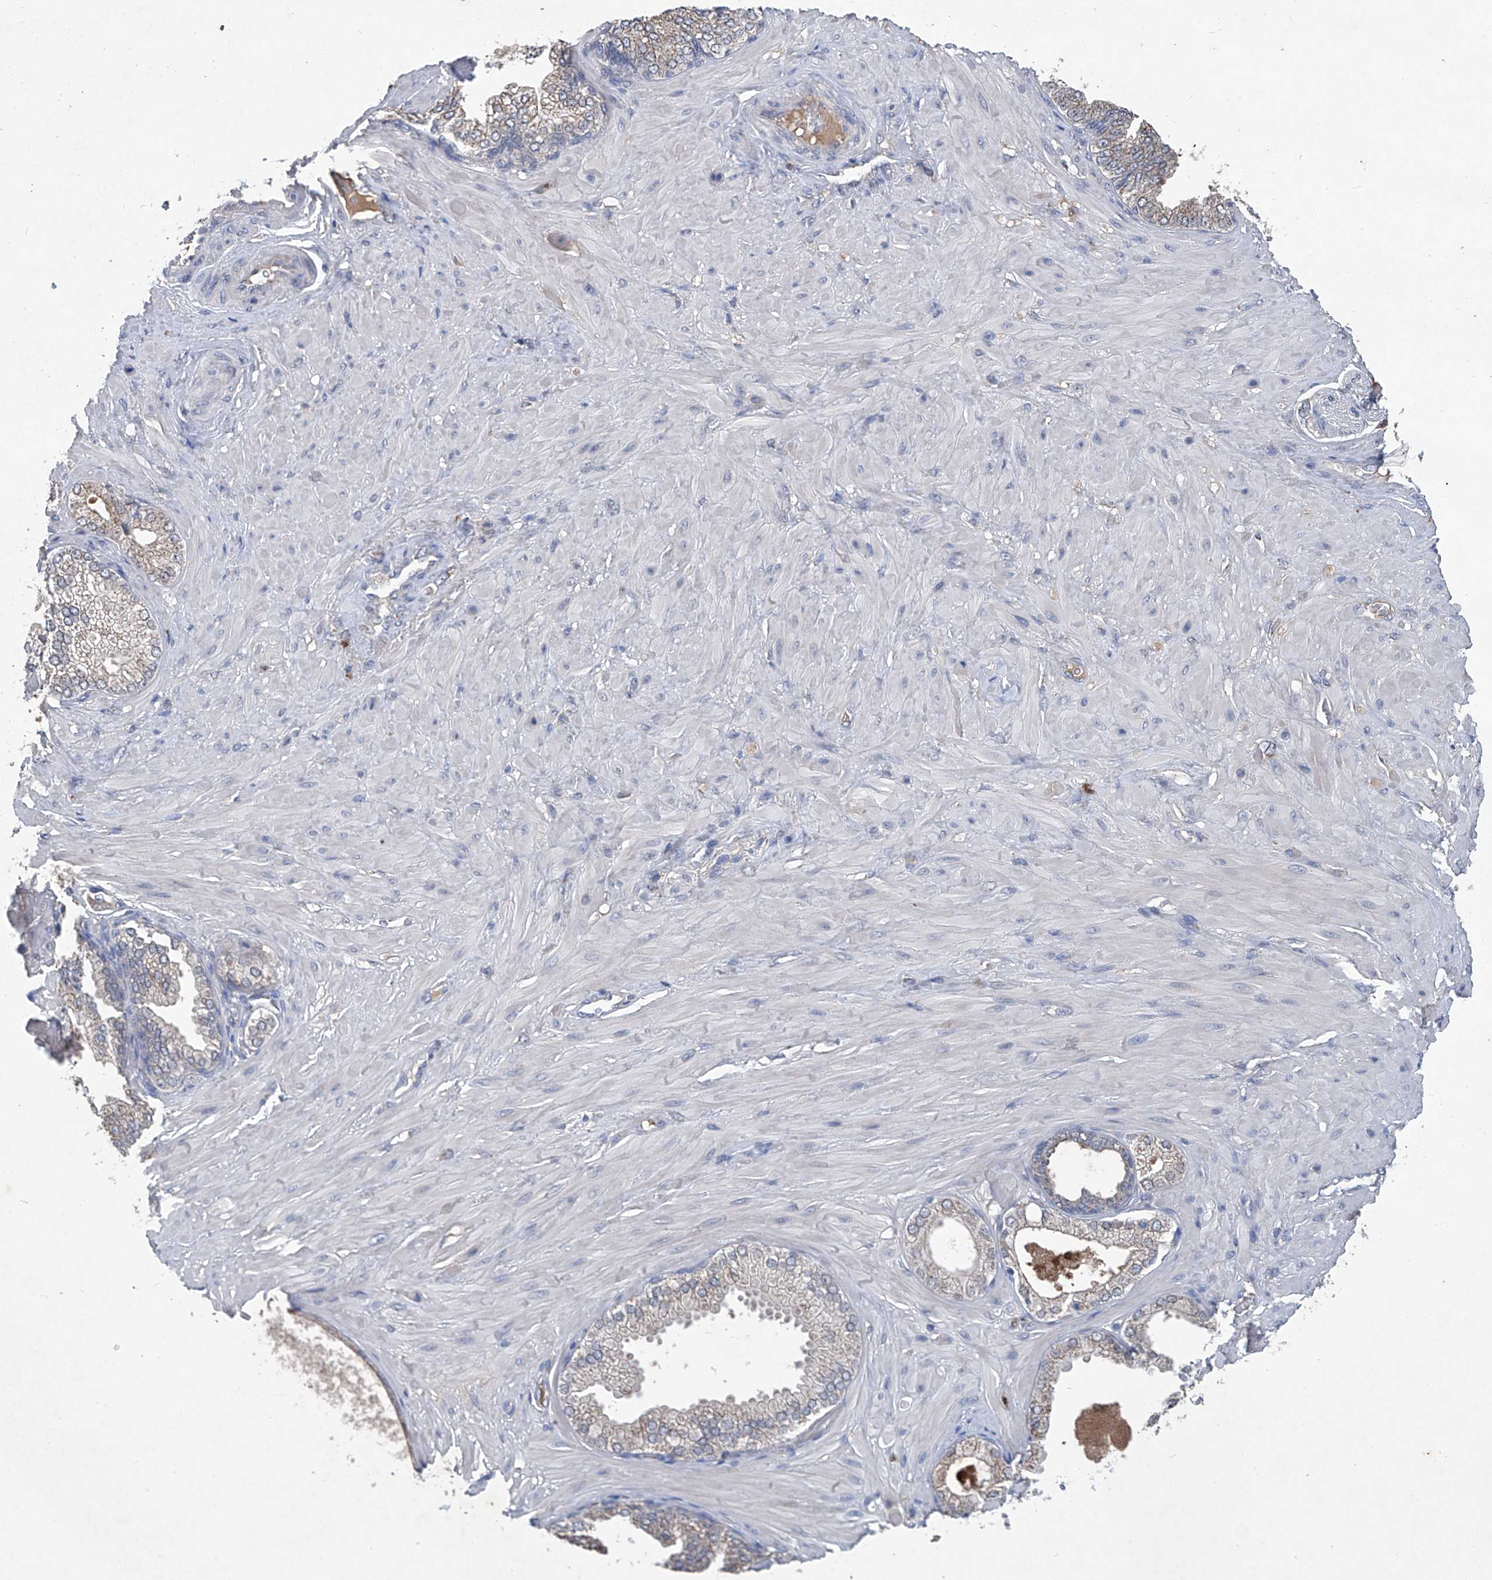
{"staining": {"intensity": "negative", "quantity": "none", "location": "none"}, "tissue": "adipose tissue", "cell_type": "Adipocytes", "image_type": "normal", "snomed": [{"axis": "morphology", "description": "Normal tissue, NOS"}, {"axis": "morphology", "description": "Adenocarcinoma, Low grade"}, {"axis": "topography", "description": "Prostate"}, {"axis": "topography", "description": "Peripheral nerve tissue"}], "caption": "Adipocytes show no significant expression in normal adipose tissue. Nuclei are stained in blue.", "gene": "PCSK5", "patient": {"sex": "male", "age": 63}}